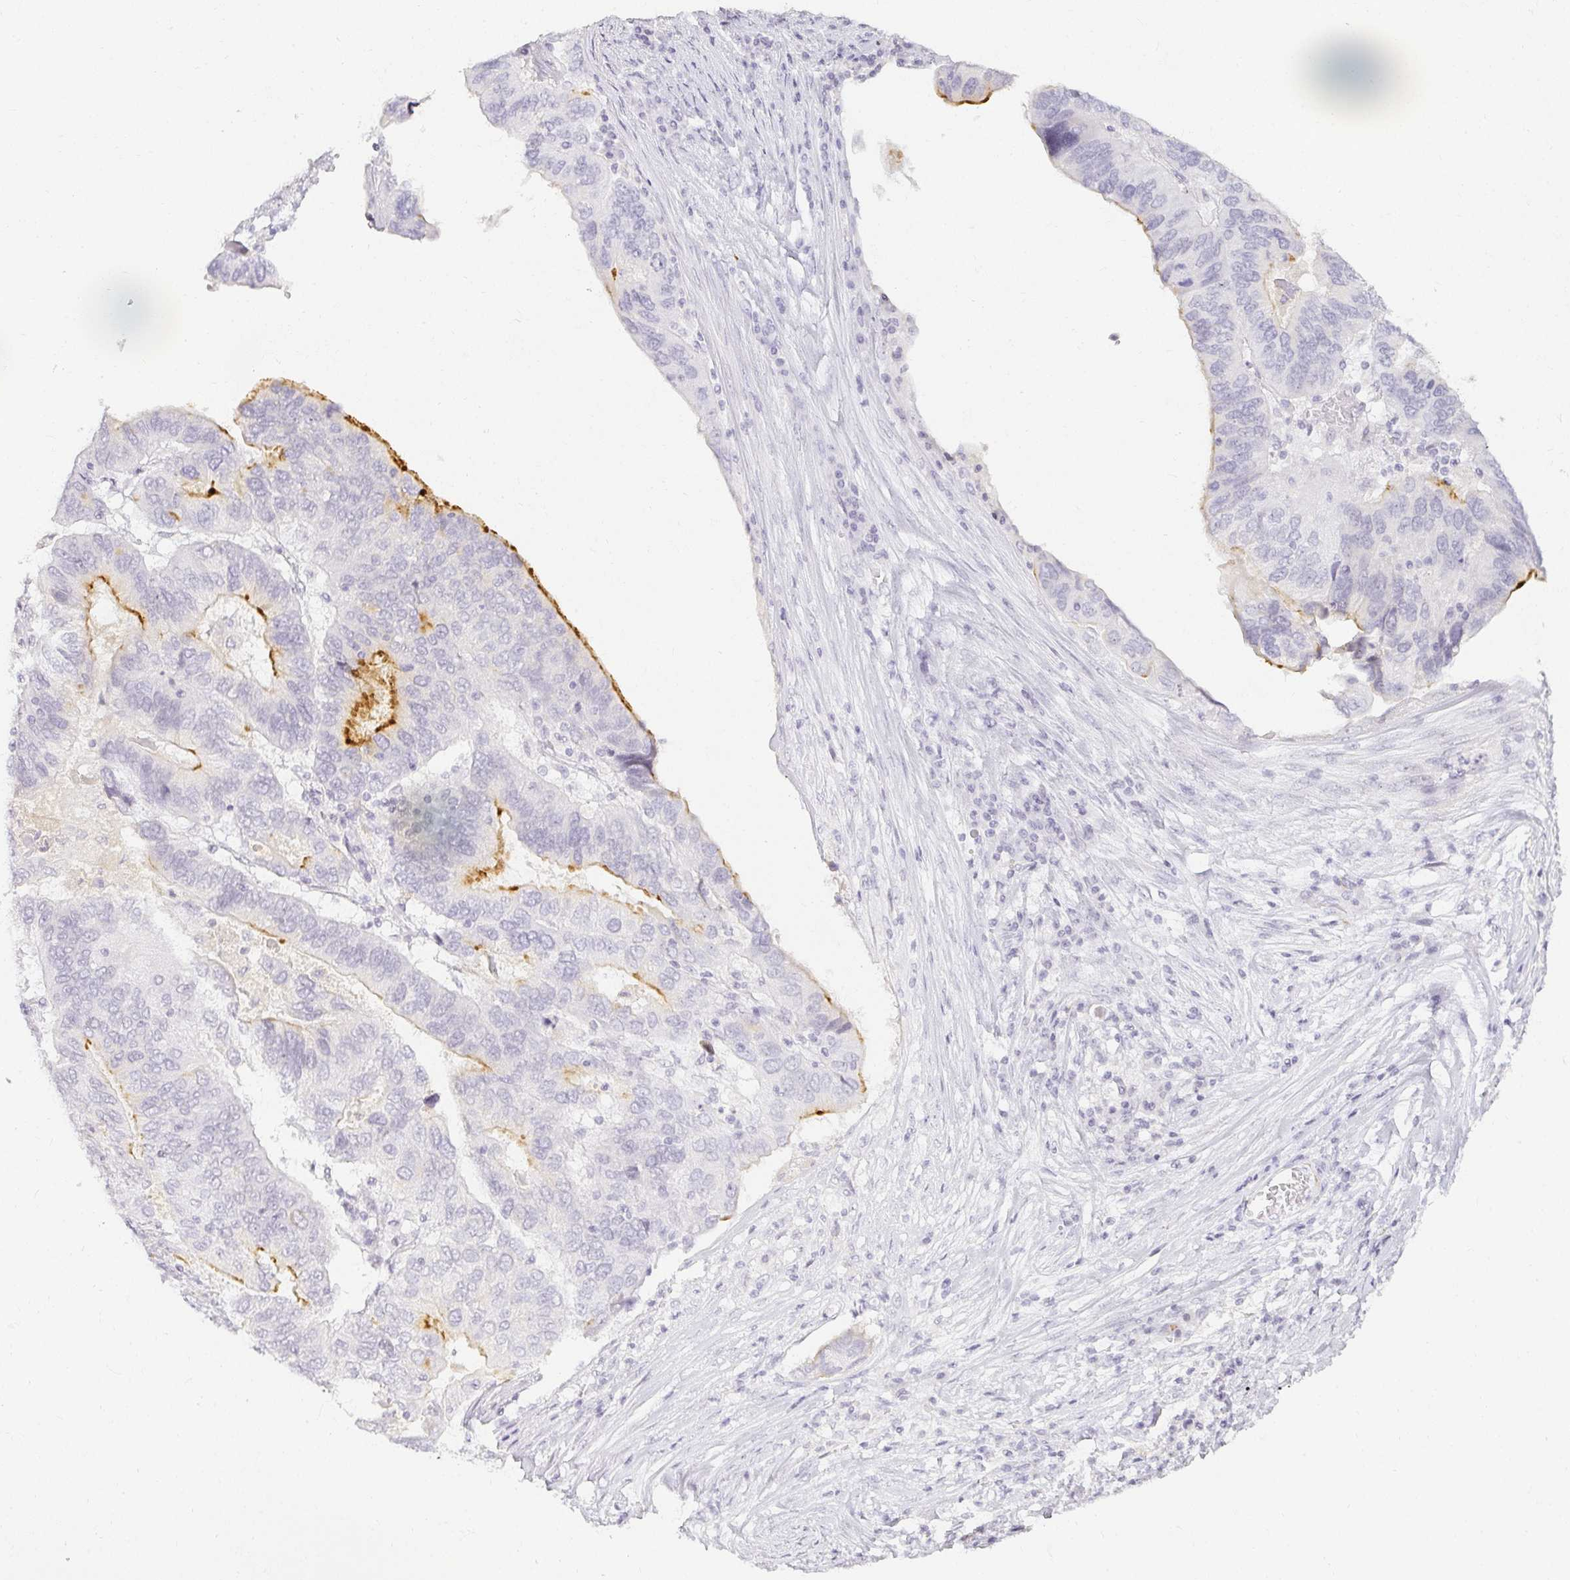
{"staining": {"intensity": "moderate", "quantity": "<25%", "location": "cytoplasmic/membranous"}, "tissue": "ovarian cancer", "cell_type": "Tumor cells", "image_type": "cancer", "snomed": [{"axis": "morphology", "description": "Cystadenocarcinoma, serous, NOS"}, {"axis": "topography", "description": "Ovary"}], "caption": "Tumor cells demonstrate low levels of moderate cytoplasmic/membranous positivity in approximately <25% of cells in human ovarian cancer.", "gene": "ACAN", "patient": {"sex": "female", "age": 79}}